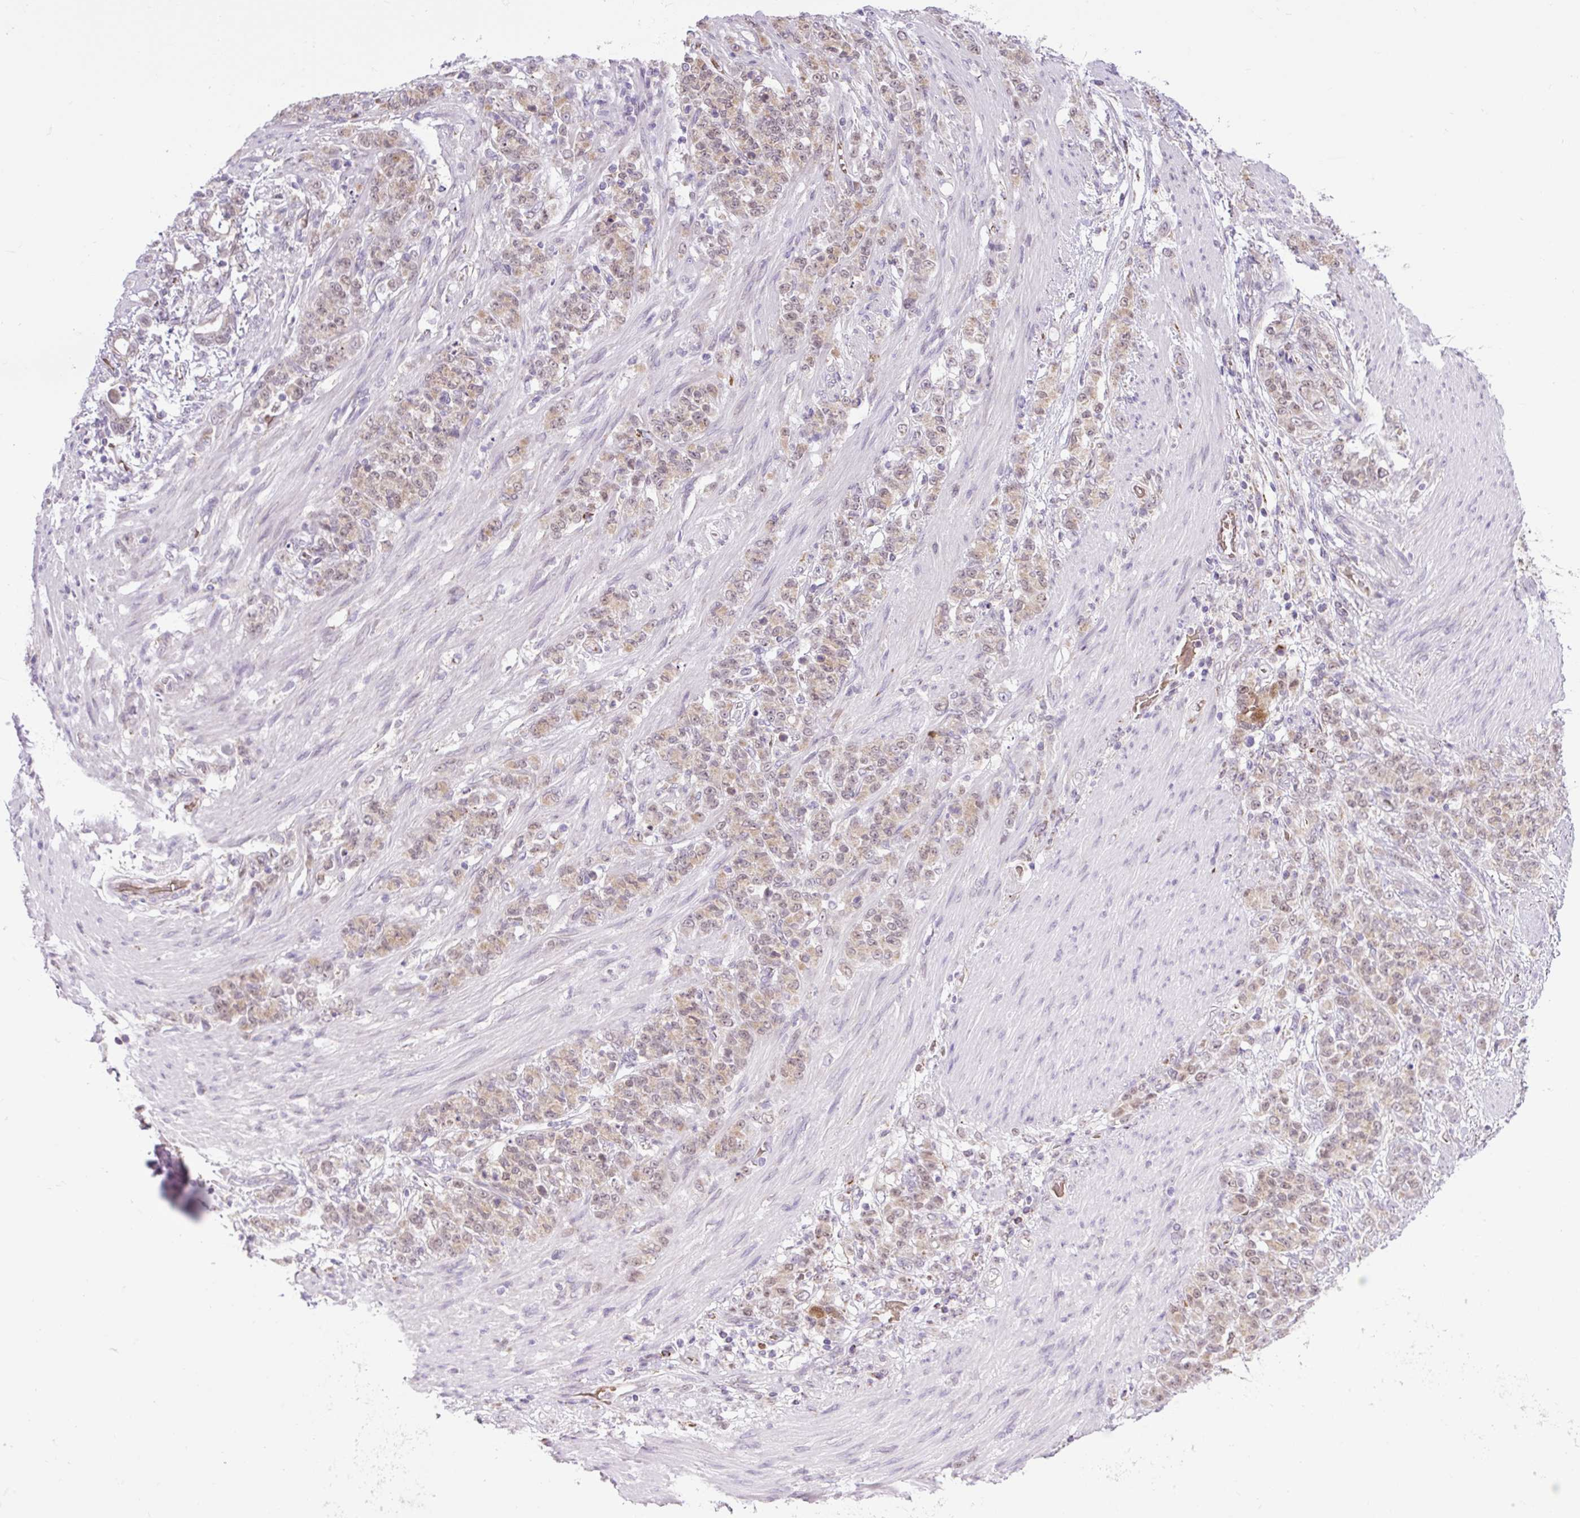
{"staining": {"intensity": "weak", "quantity": ">75%", "location": "cytoplasmic/membranous,nuclear"}, "tissue": "stomach cancer", "cell_type": "Tumor cells", "image_type": "cancer", "snomed": [{"axis": "morphology", "description": "Adenocarcinoma, NOS"}, {"axis": "topography", "description": "Stomach"}], "caption": "Protein analysis of stomach adenocarcinoma tissue displays weak cytoplasmic/membranous and nuclear positivity in approximately >75% of tumor cells.", "gene": "SCO2", "patient": {"sex": "female", "age": 79}}